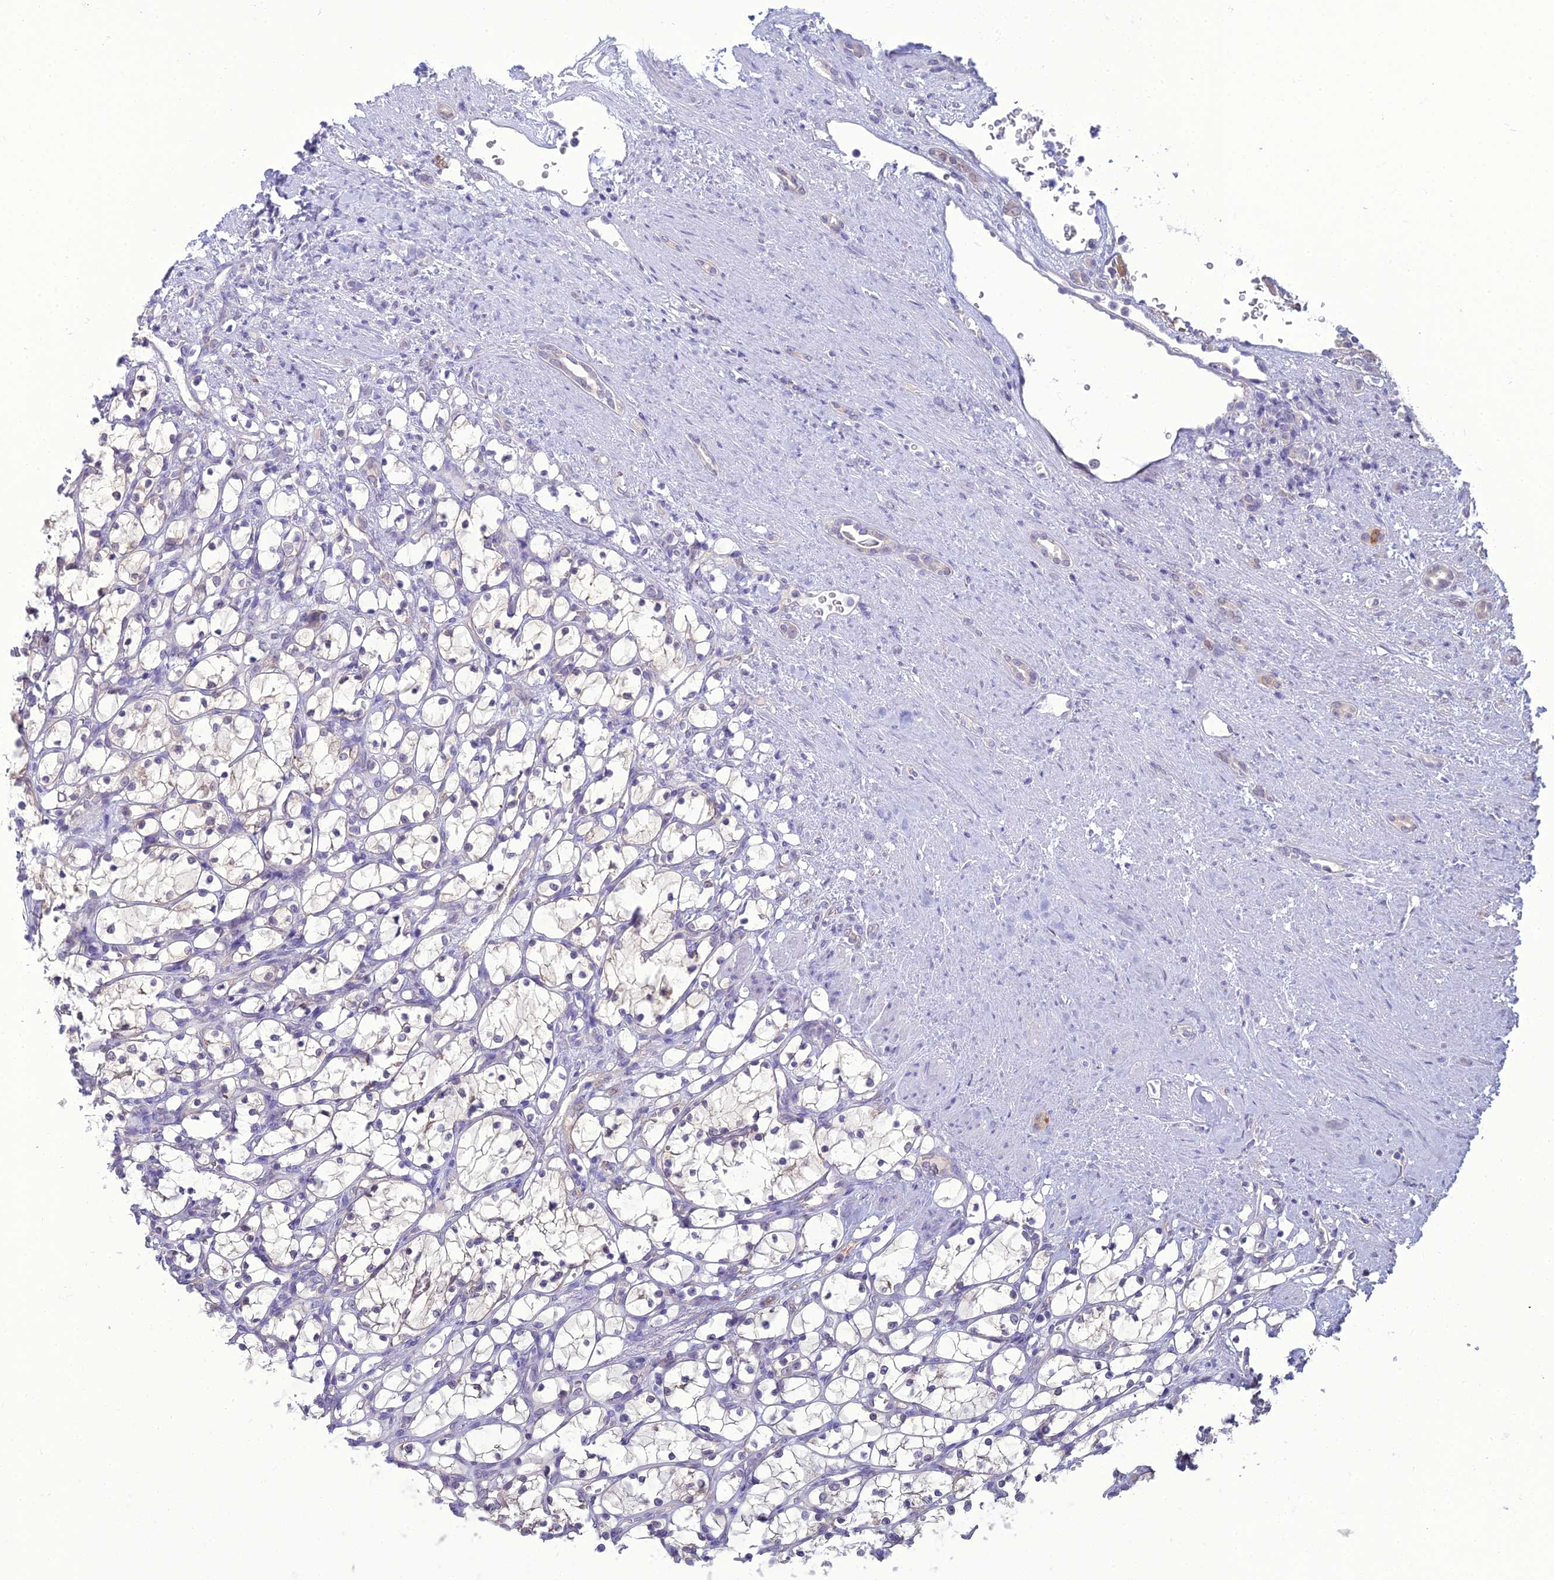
{"staining": {"intensity": "negative", "quantity": "none", "location": "none"}, "tissue": "renal cancer", "cell_type": "Tumor cells", "image_type": "cancer", "snomed": [{"axis": "morphology", "description": "Adenocarcinoma, NOS"}, {"axis": "topography", "description": "Kidney"}], "caption": "Protein analysis of adenocarcinoma (renal) demonstrates no significant positivity in tumor cells. (DAB immunohistochemistry (IHC) visualized using brightfield microscopy, high magnification).", "gene": "GNPNAT1", "patient": {"sex": "female", "age": 69}}